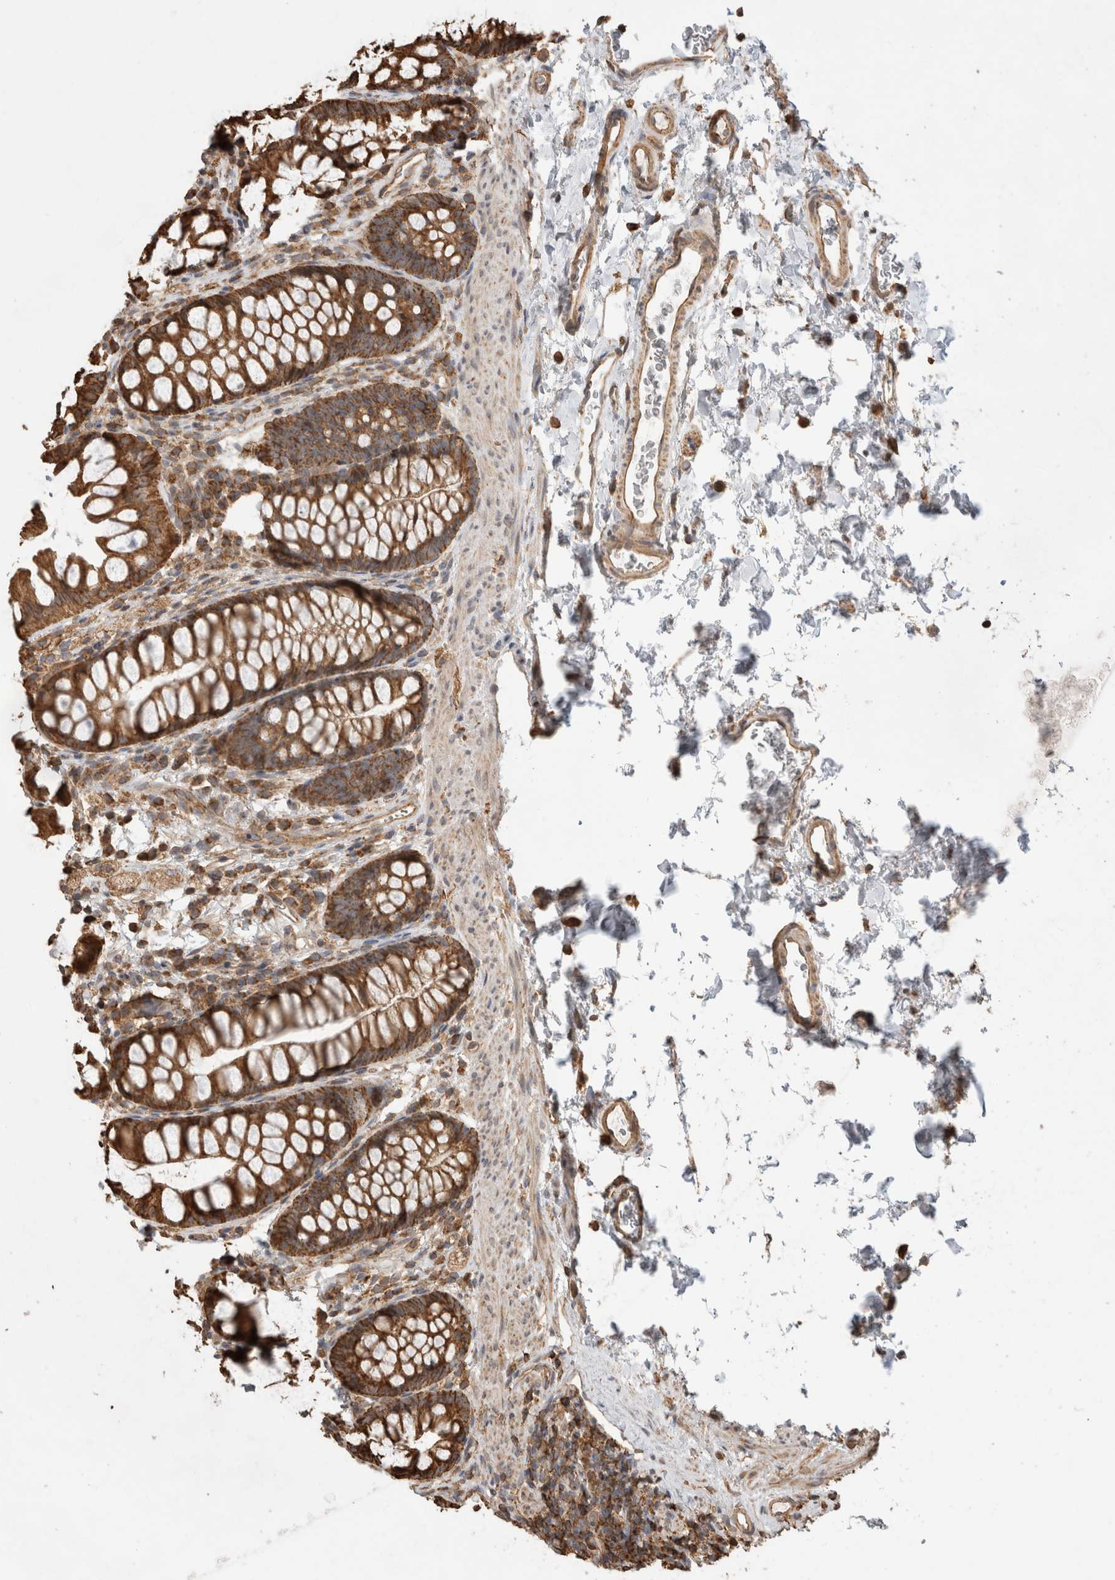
{"staining": {"intensity": "moderate", "quantity": ">75%", "location": "cytoplasmic/membranous"}, "tissue": "colon", "cell_type": "Endothelial cells", "image_type": "normal", "snomed": [{"axis": "morphology", "description": "Normal tissue, NOS"}, {"axis": "topography", "description": "Colon"}], "caption": "There is medium levels of moderate cytoplasmic/membranous positivity in endothelial cells of benign colon, as demonstrated by immunohistochemical staining (brown color).", "gene": "IMMP2L", "patient": {"sex": "female", "age": 62}}